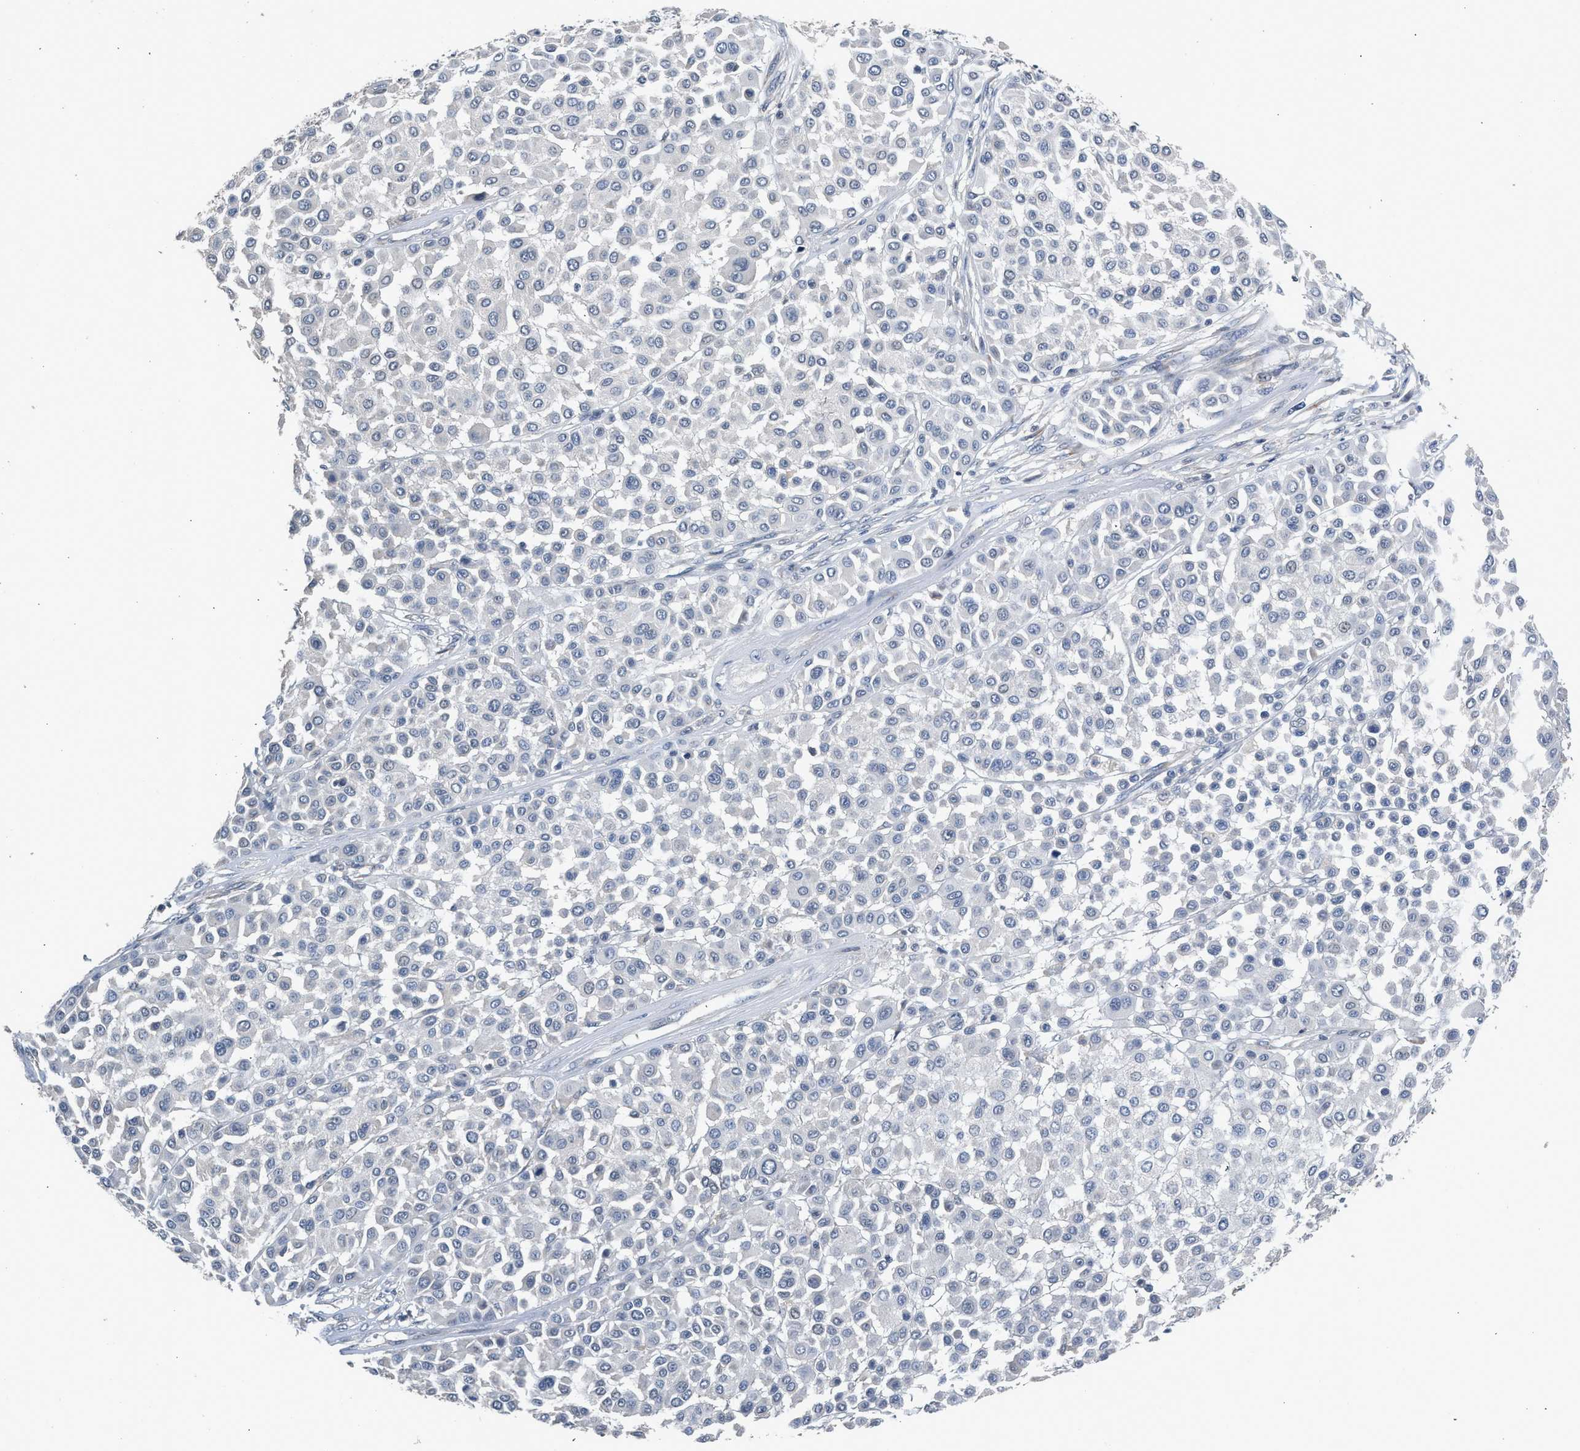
{"staining": {"intensity": "negative", "quantity": "none", "location": "none"}, "tissue": "melanoma", "cell_type": "Tumor cells", "image_type": "cancer", "snomed": [{"axis": "morphology", "description": "Malignant melanoma, Metastatic site"}, {"axis": "topography", "description": "Soft tissue"}], "caption": "An IHC micrograph of melanoma is shown. There is no staining in tumor cells of melanoma.", "gene": "CSF3R", "patient": {"sex": "male", "age": 41}}